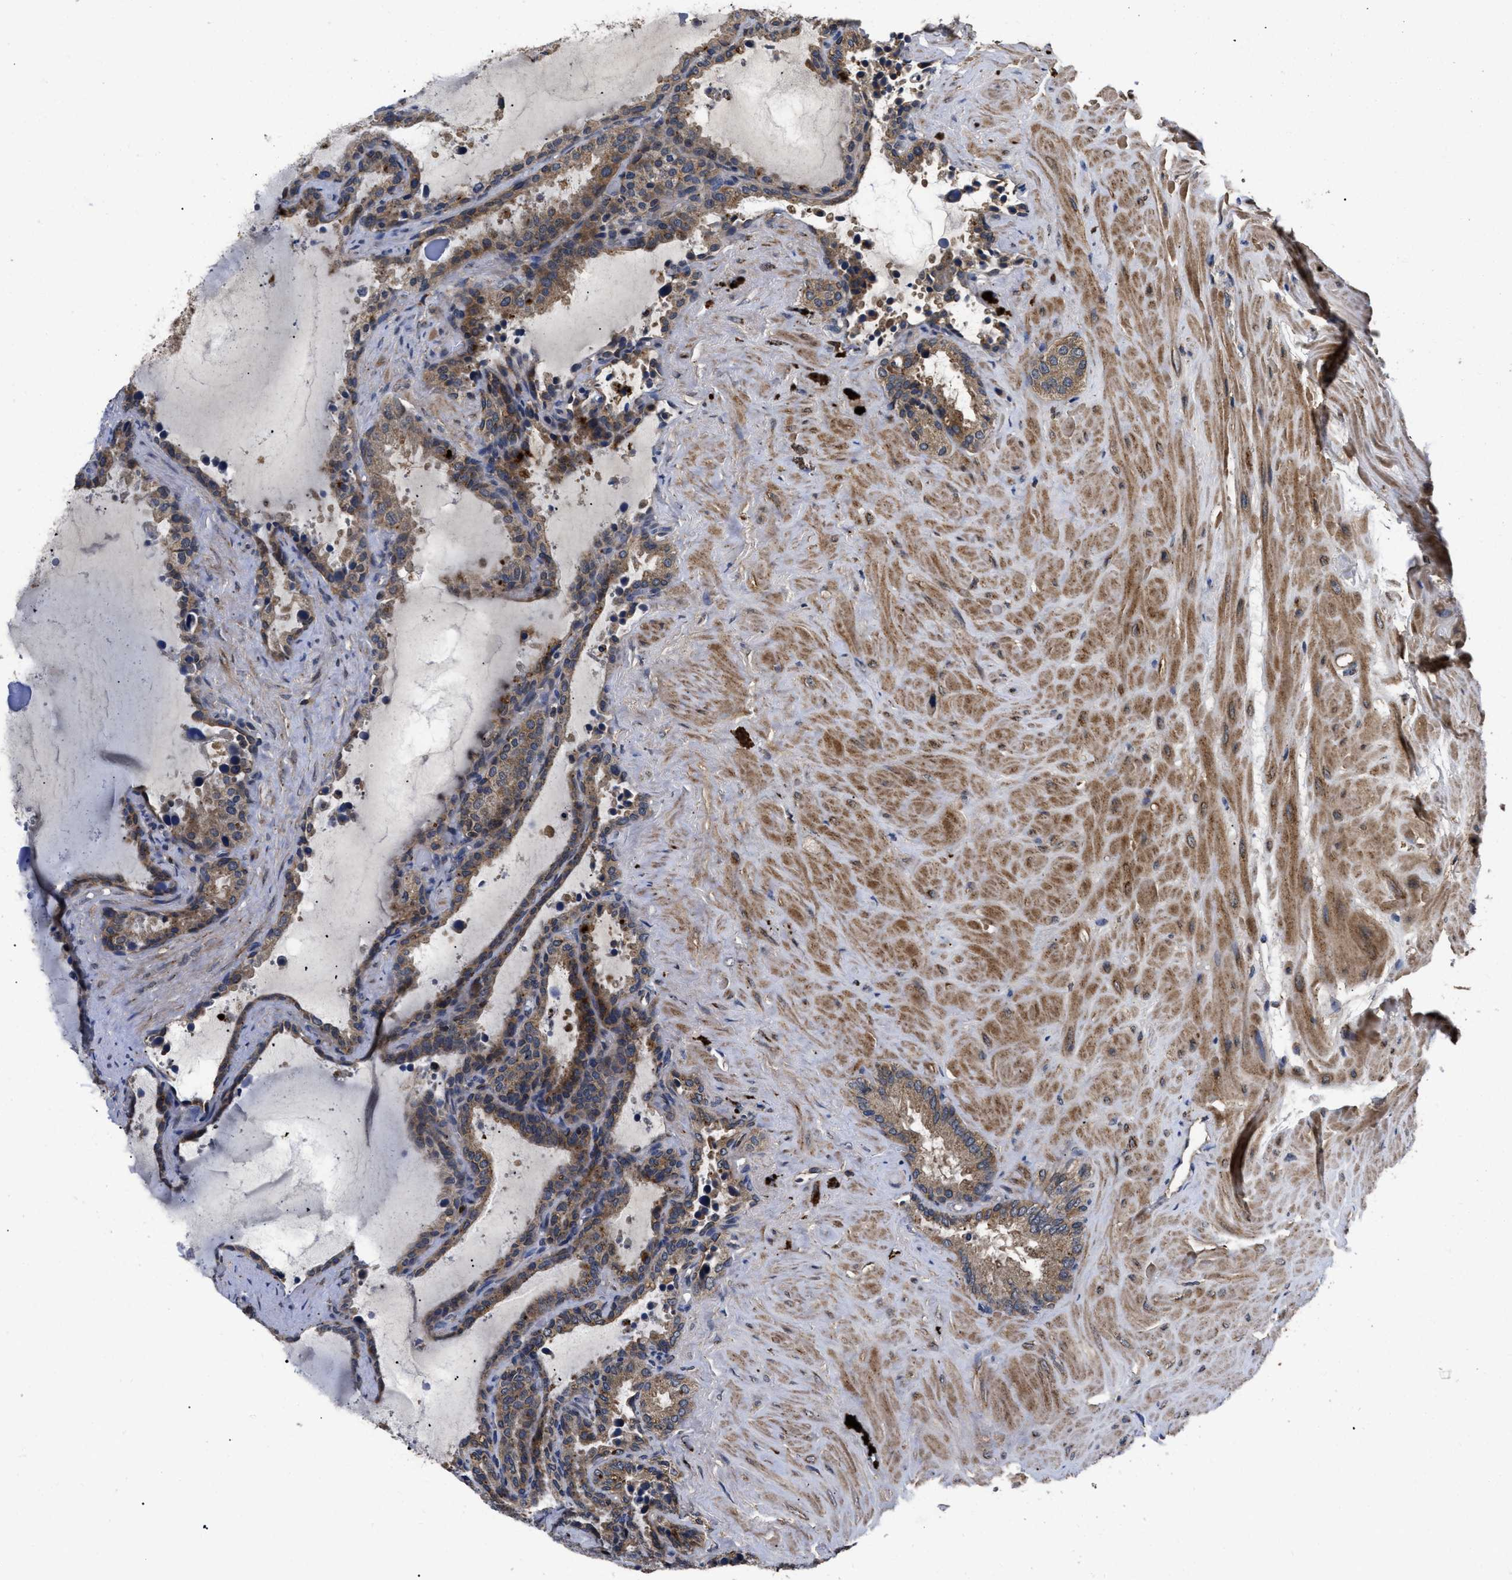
{"staining": {"intensity": "moderate", "quantity": ">75%", "location": "cytoplasmic/membranous"}, "tissue": "seminal vesicle", "cell_type": "Glandular cells", "image_type": "normal", "snomed": [{"axis": "morphology", "description": "Normal tissue, NOS"}, {"axis": "topography", "description": "Seminal veicle"}], "caption": "Immunohistochemistry (IHC) photomicrograph of normal seminal vesicle: human seminal vesicle stained using immunohistochemistry (IHC) displays medium levels of moderate protein expression localized specifically in the cytoplasmic/membranous of glandular cells, appearing as a cytoplasmic/membranous brown color.", "gene": "LRRC3", "patient": {"sex": "male", "age": 46}}